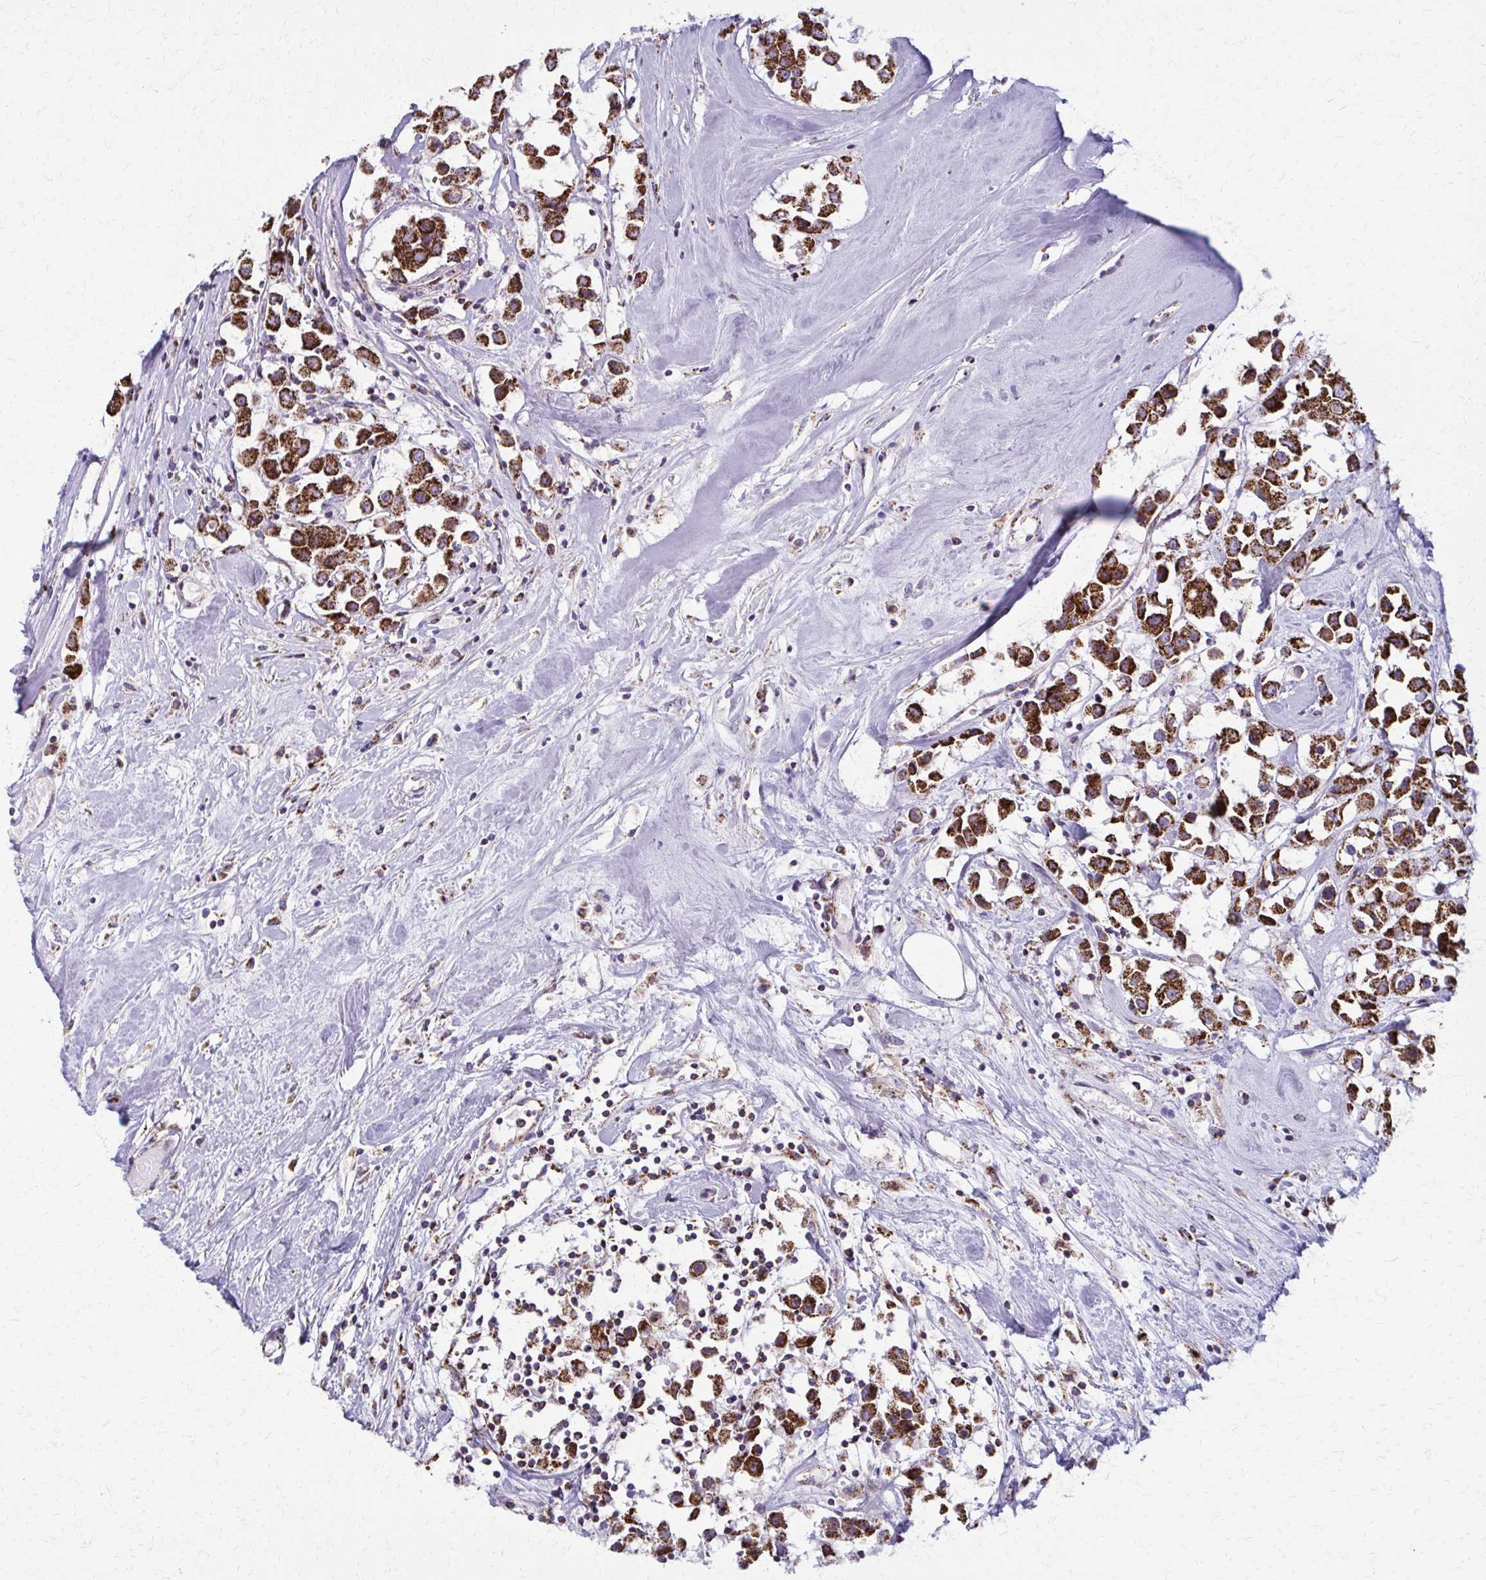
{"staining": {"intensity": "strong", "quantity": ">75%", "location": "cytoplasmic/membranous"}, "tissue": "breast cancer", "cell_type": "Tumor cells", "image_type": "cancer", "snomed": [{"axis": "morphology", "description": "Duct carcinoma"}, {"axis": "topography", "description": "Breast"}], "caption": "Protein analysis of intraductal carcinoma (breast) tissue reveals strong cytoplasmic/membranous staining in approximately >75% of tumor cells.", "gene": "TVP23A", "patient": {"sex": "female", "age": 61}}